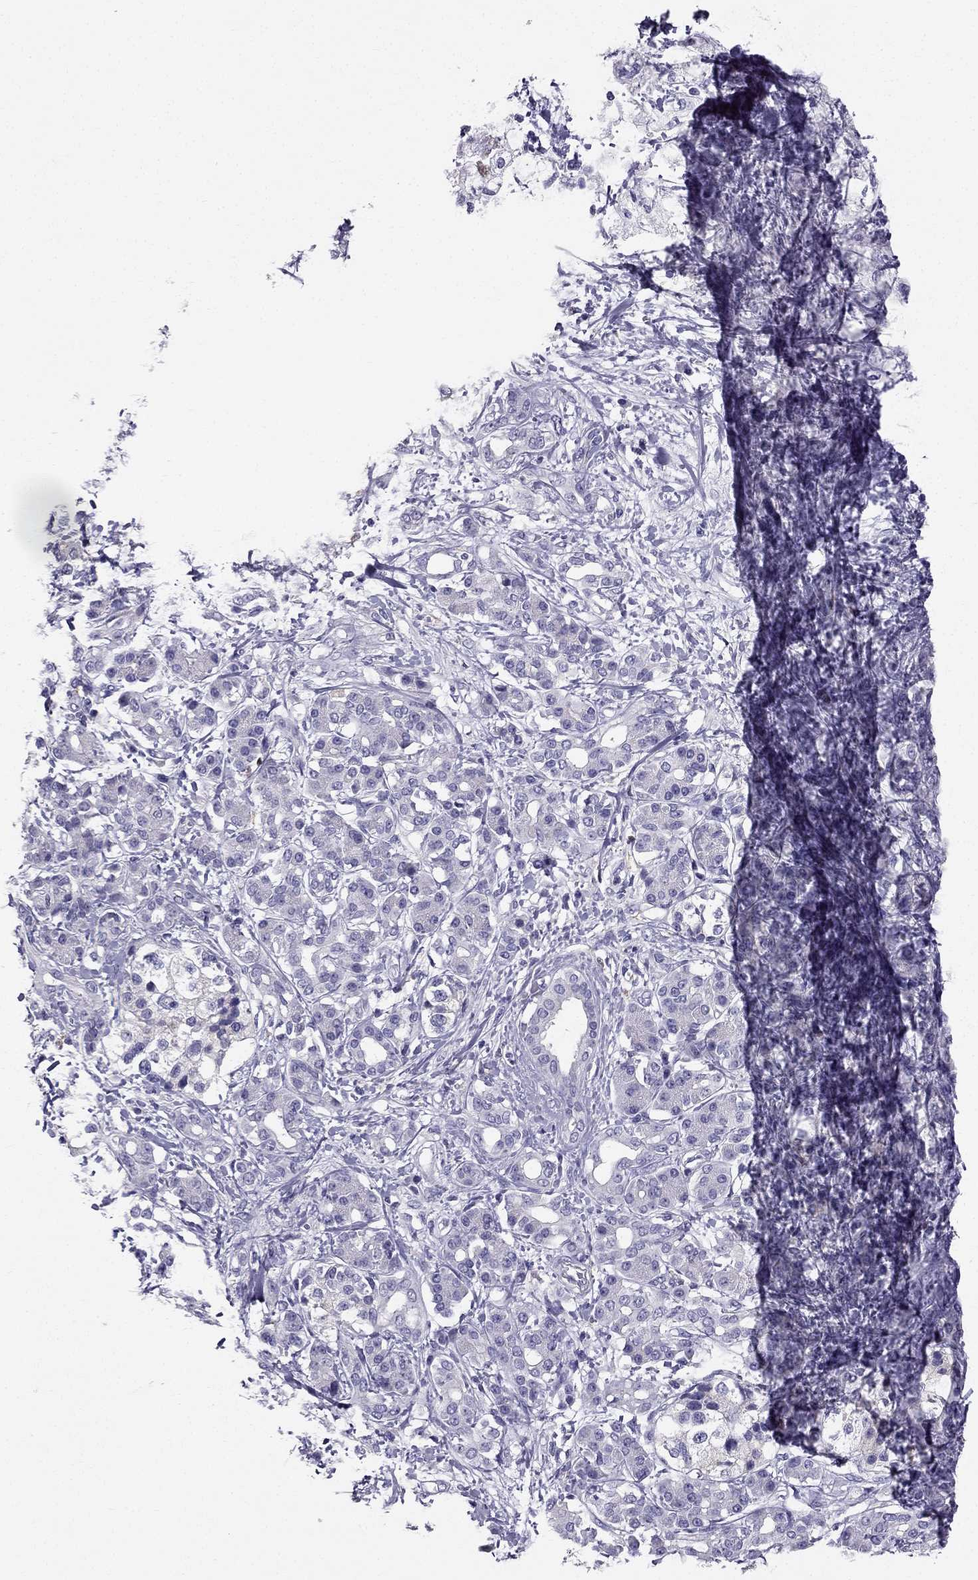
{"staining": {"intensity": "negative", "quantity": "none", "location": "none"}, "tissue": "pancreatic cancer", "cell_type": "Tumor cells", "image_type": "cancer", "snomed": [{"axis": "morphology", "description": "Adenocarcinoma, NOS"}, {"axis": "topography", "description": "Pancreas"}], "caption": "IHC of pancreatic cancer (adenocarcinoma) reveals no expression in tumor cells.", "gene": "LMTK3", "patient": {"sex": "female", "age": 56}}